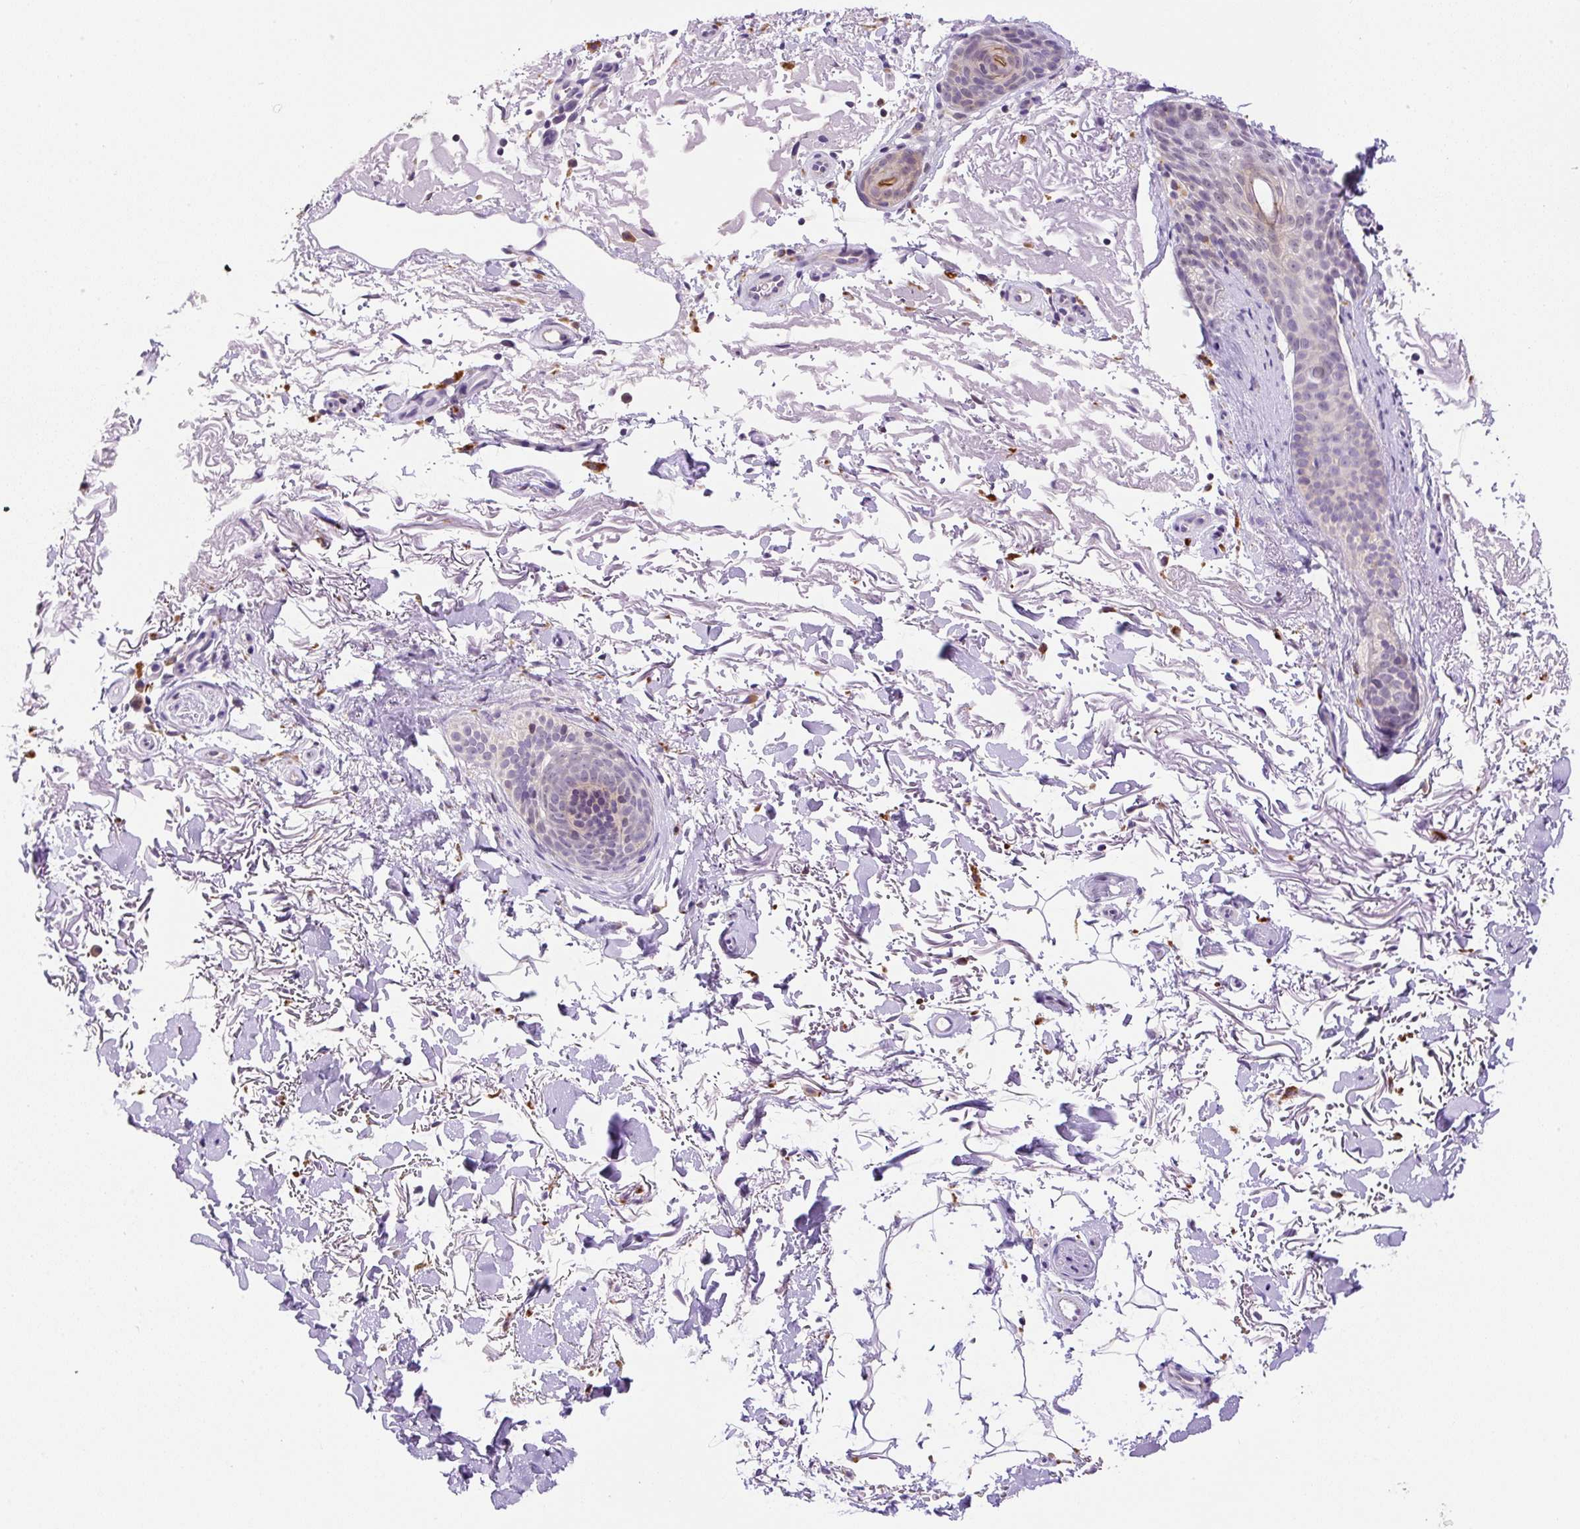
{"staining": {"intensity": "negative", "quantity": "none", "location": "none"}, "tissue": "skin cancer", "cell_type": "Tumor cells", "image_type": "cancer", "snomed": [{"axis": "morphology", "description": "Basal cell carcinoma"}, {"axis": "topography", "description": "Skin"}], "caption": "A micrograph of basal cell carcinoma (skin) stained for a protein displays no brown staining in tumor cells. (DAB IHC, high magnification).", "gene": "CEBPZOS", "patient": {"sex": "female", "age": 77}}